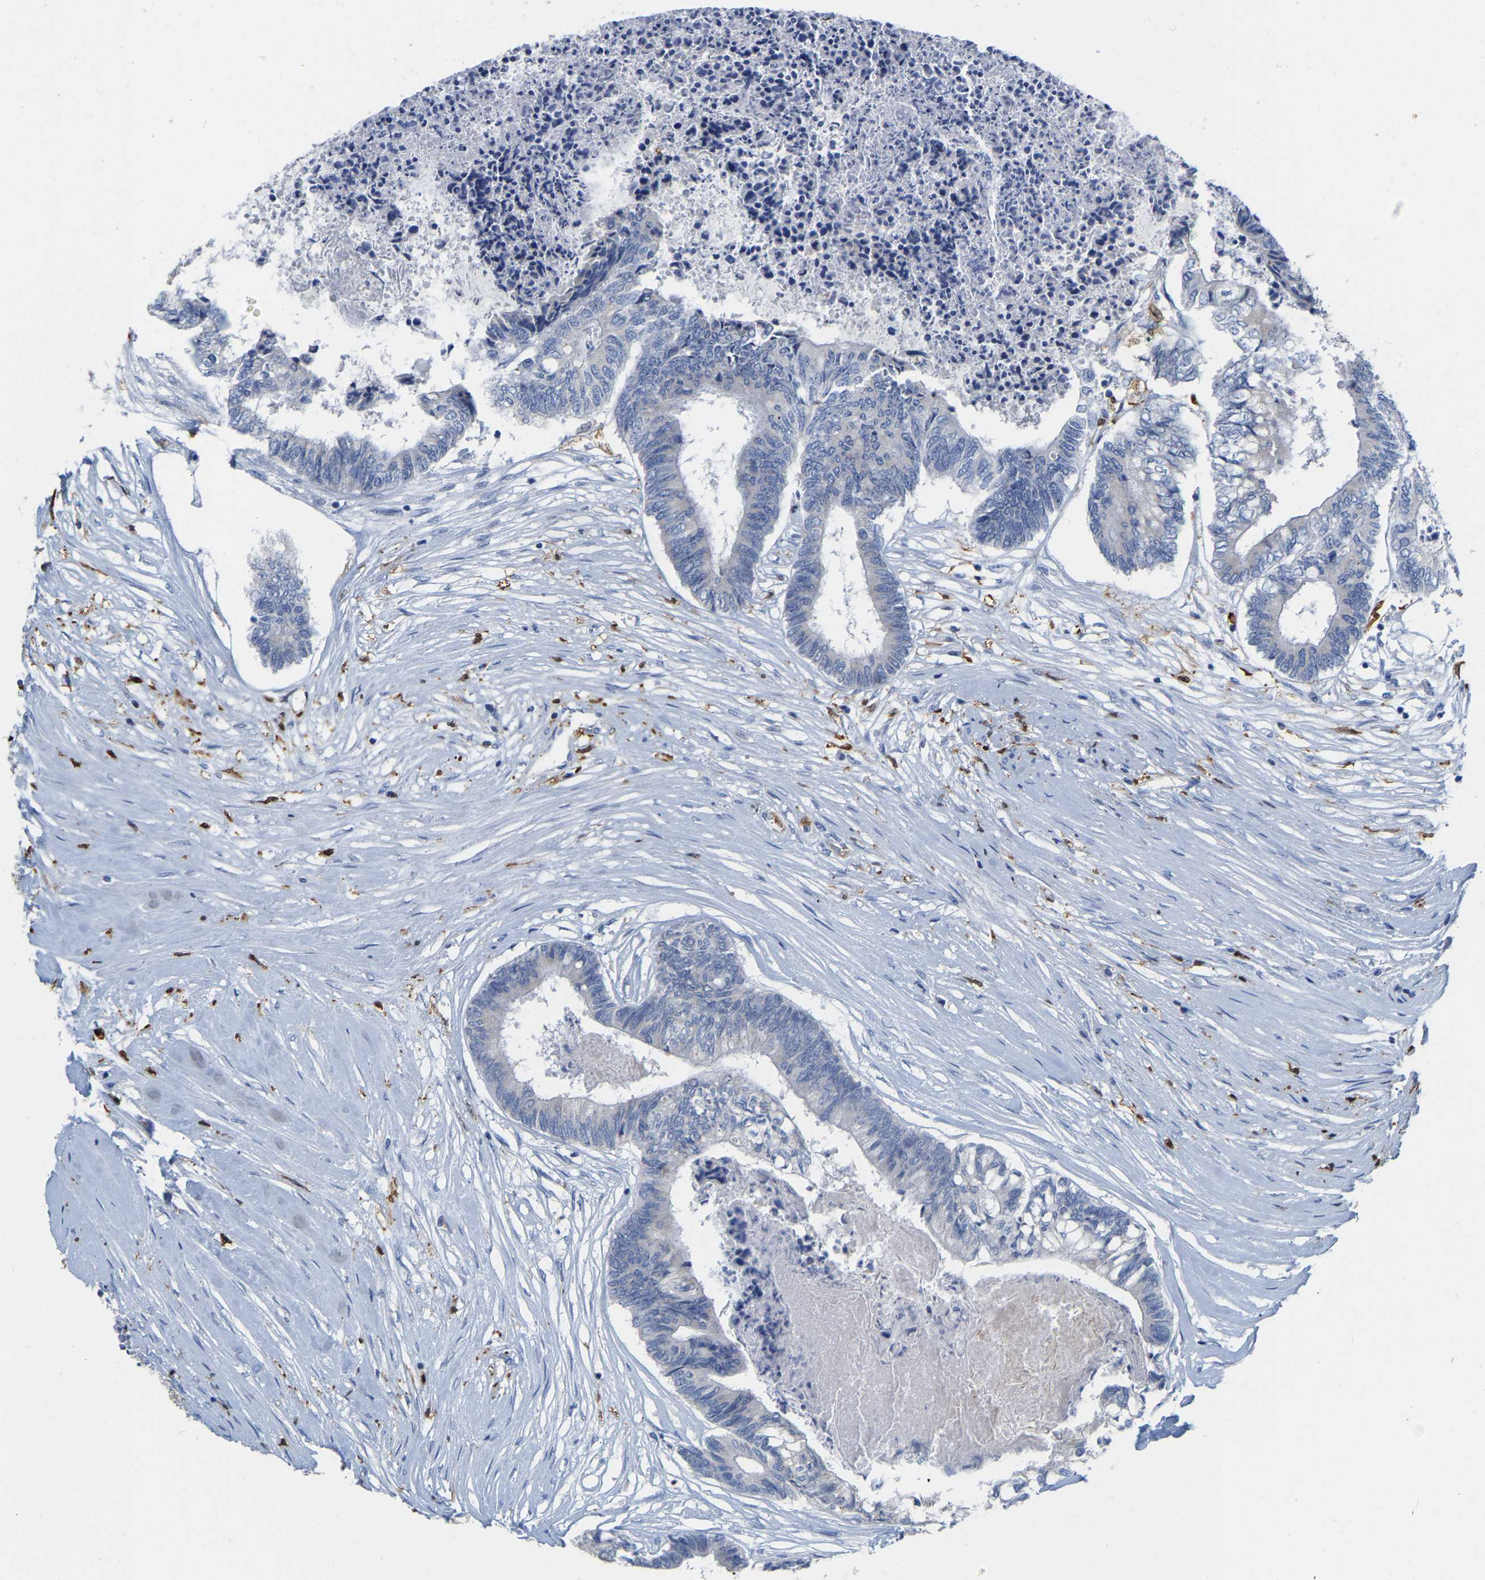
{"staining": {"intensity": "negative", "quantity": "none", "location": "none"}, "tissue": "colorectal cancer", "cell_type": "Tumor cells", "image_type": "cancer", "snomed": [{"axis": "morphology", "description": "Adenocarcinoma, NOS"}, {"axis": "topography", "description": "Rectum"}], "caption": "This histopathology image is of colorectal cancer stained with IHC to label a protein in brown with the nuclei are counter-stained blue. There is no positivity in tumor cells. The staining is performed using DAB (3,3'-diaminobenzidine) brown chromogen with nuclei counter-stained in using hematoxylin.", "gene": "ULBP2", "patient": {"sex": "male", "age": 63}}